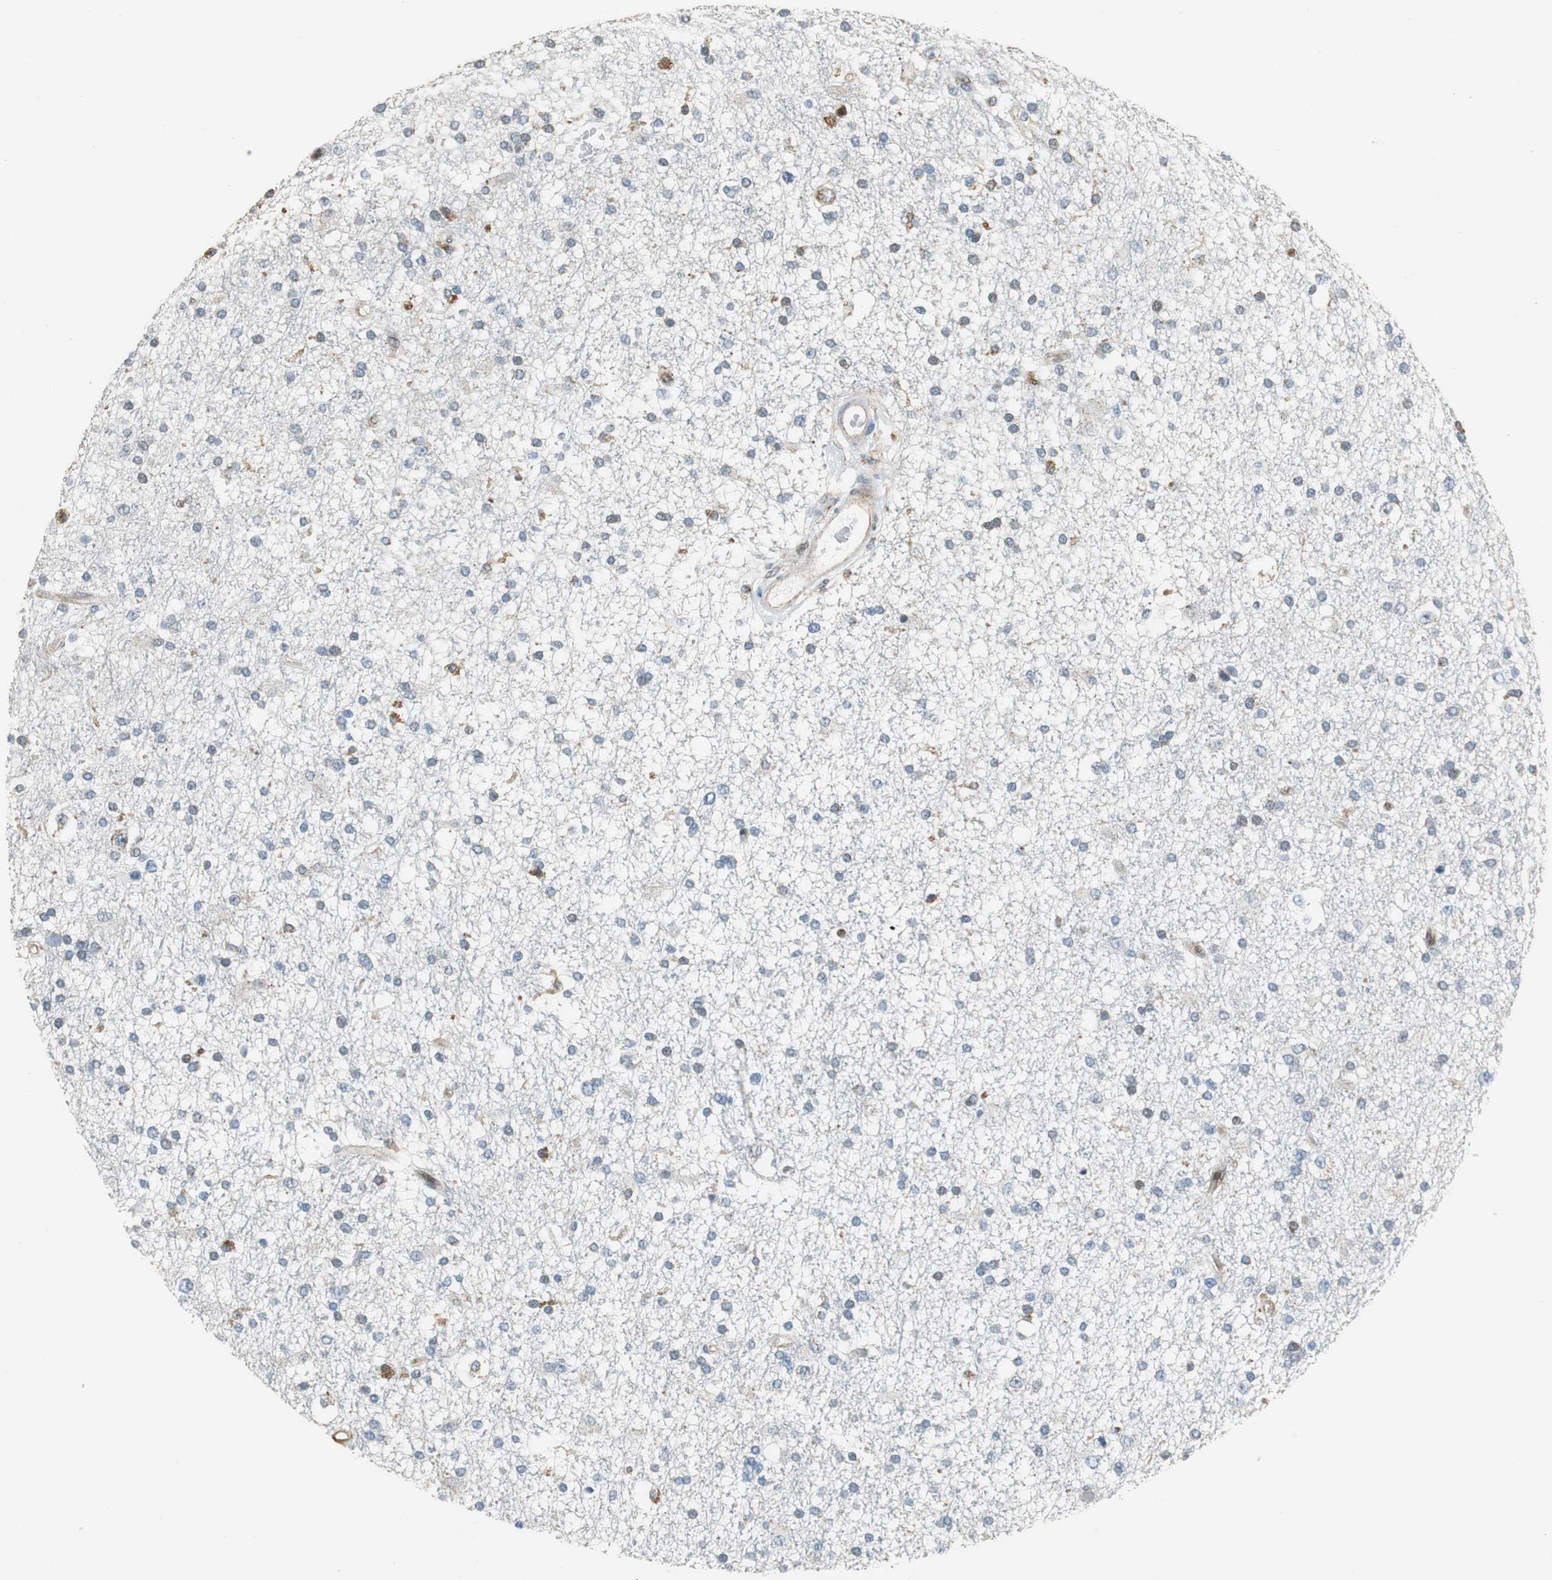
{"staining": {"intensity": "weak", "quantity": "<25%", "location": "cytoplasmic/membranous"}, "tissue": "glioma", "cell_type": "Tumor cells", "image_type": "cancer", "snomed": [{"axis": "morphology", "description": "Glioma, malignant, High grade"}, {"axis": "topography", "description": "Brain"}], "caption": "This is an immunohistochemistry histopathology image of malignant glioma (high-grade). There is no expression in tumor cells.", "gene": "GSDMD", "patient": {"sex": "male", "age": 33}}